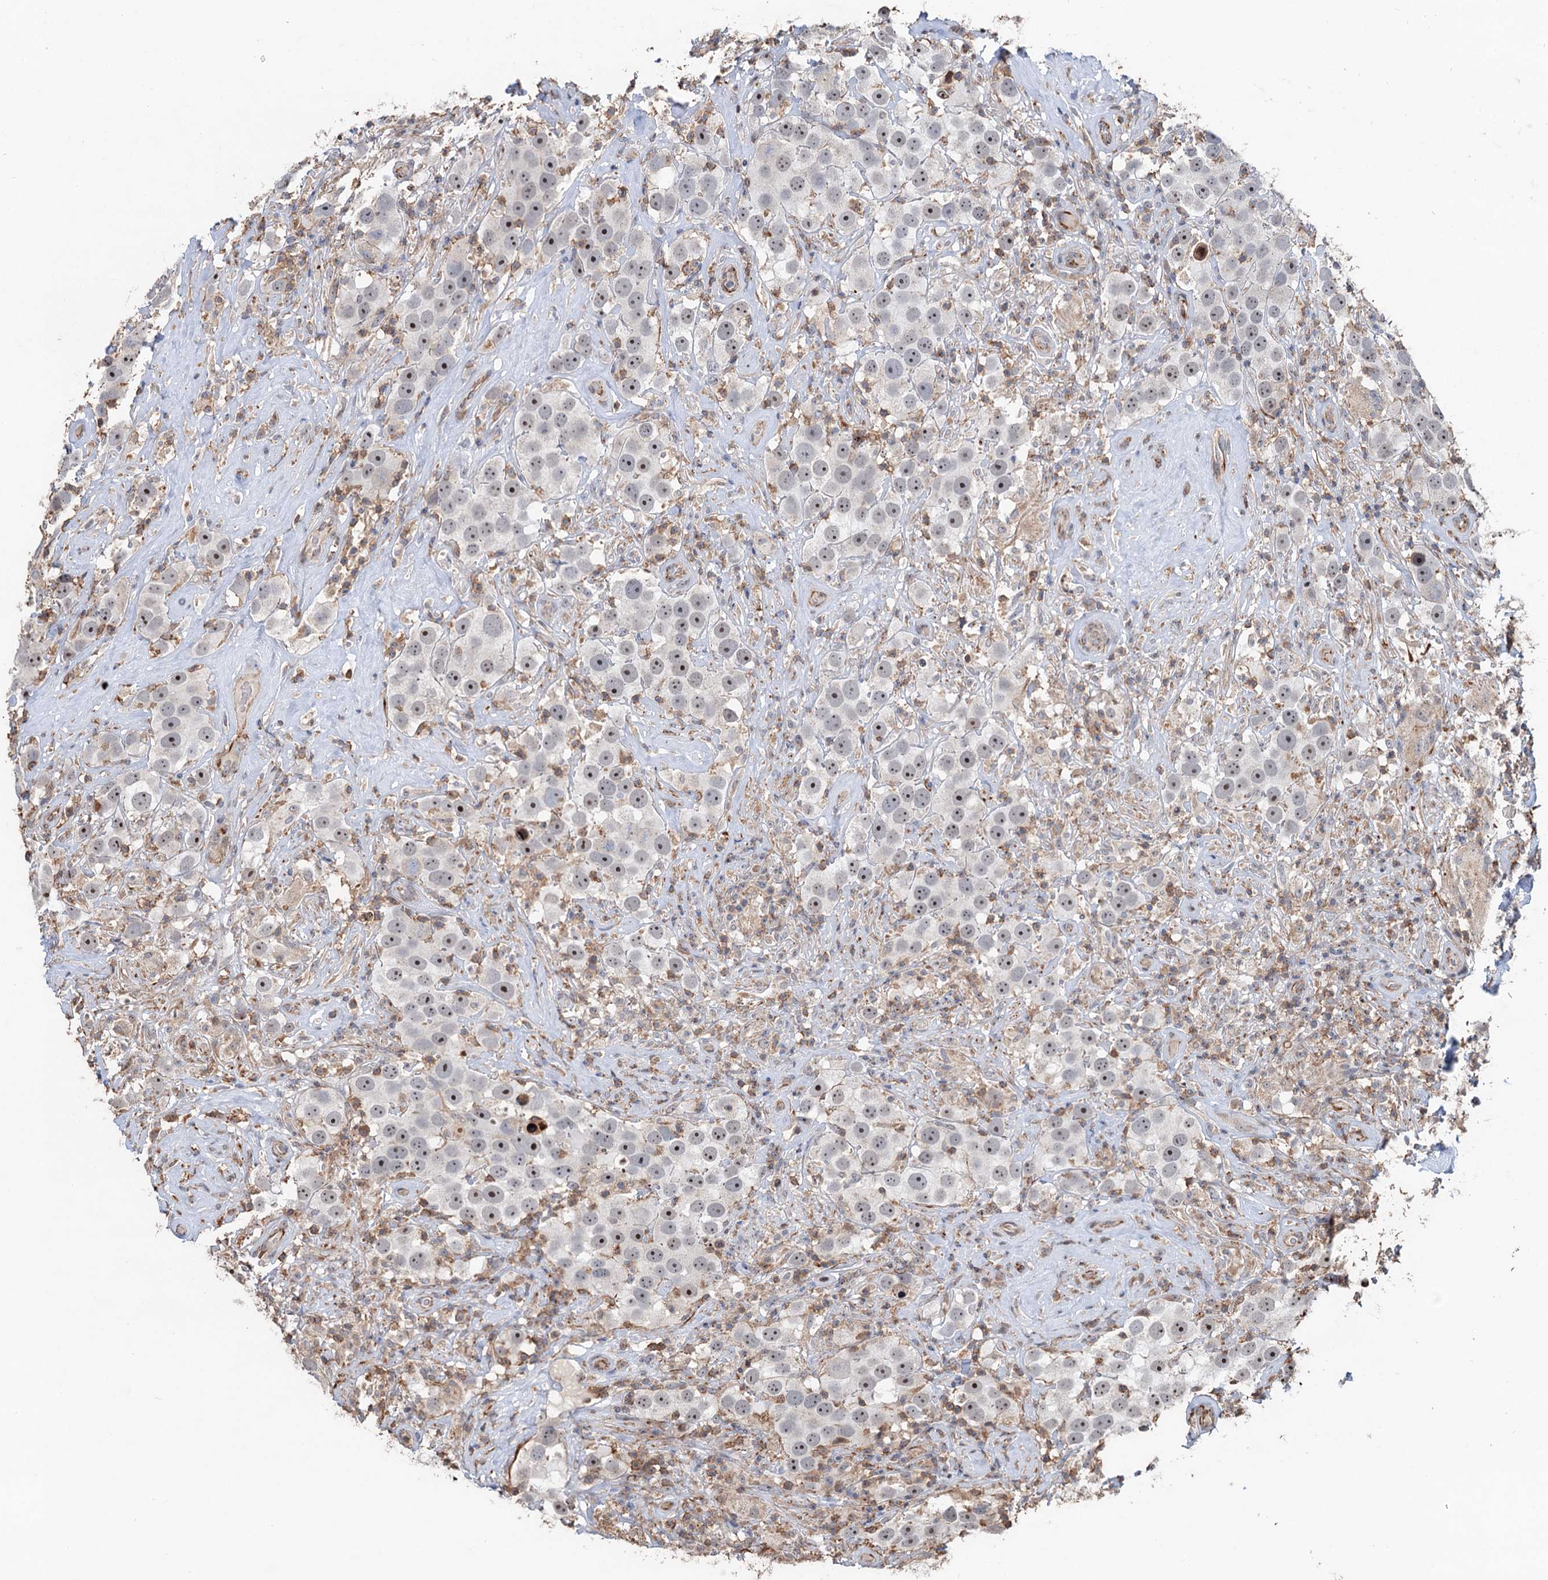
{"staining": {"intensity": "moderate", "quantity": "25%-75%", "location": "nuclear"}, "tissue": "testis cancer", "cell_type": "Tumor cells", "image_type": "cancer", "snomed": [{"axis": "morphology", "description": "Seminoma, NOS"}, {"axis": "topography", "description": "Testis"}], "caption": "Testis cancer stained with DAB immunohistochemistry (IHC) reveals medium levels of moderate nuclear positivity in approximately 25%-75% of tumor cells. Nuclei are stained in blue.", "gene": "TMA16", "patient": {"sex": "male", "age": 49}}